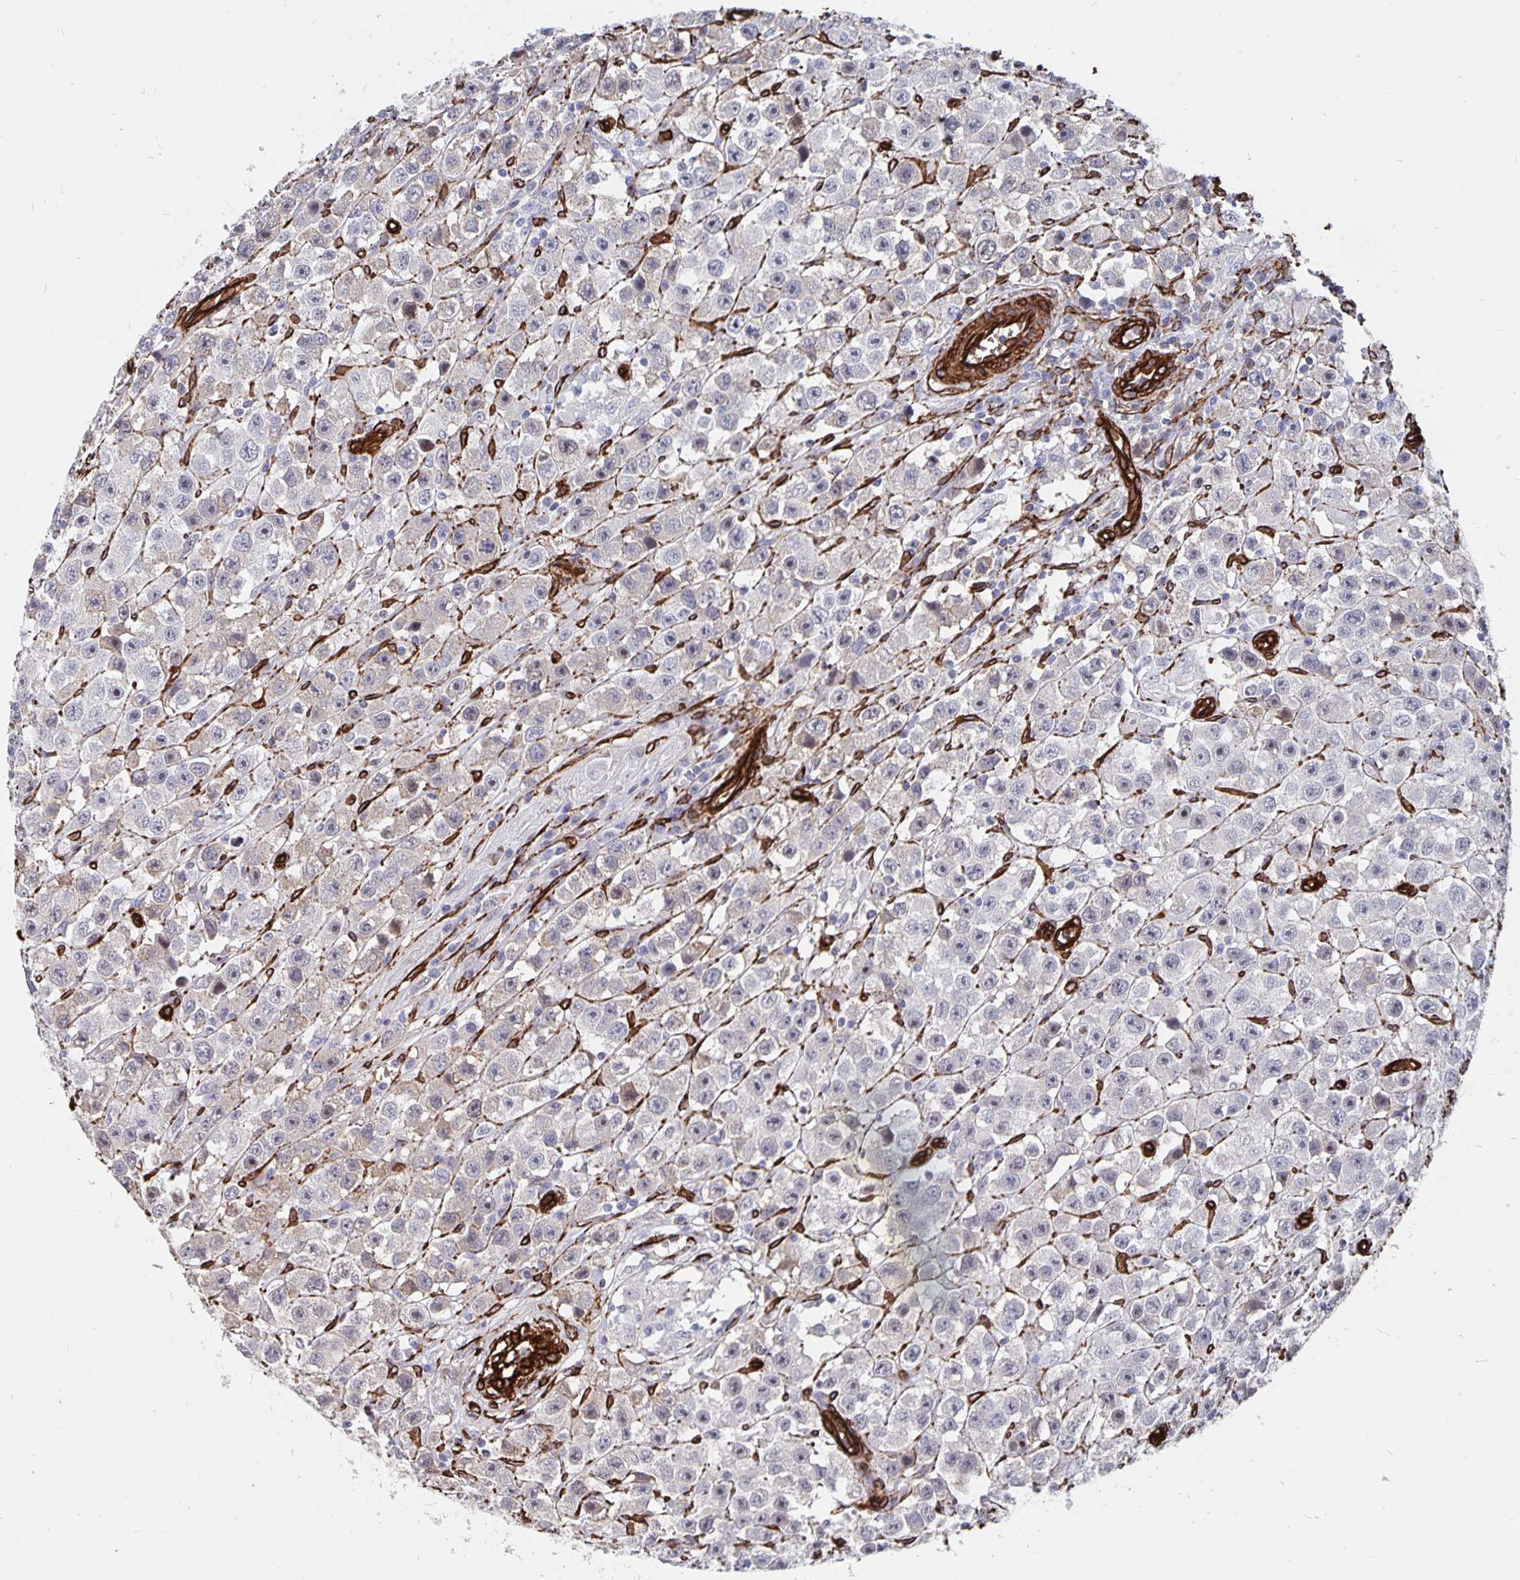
{"staining": {"intensity": "negative", "quantity": "none", "location": "none"}, "tissue": "testis cancer", "cell_type": "Tumor cells", "image_type": "cancer", "snomed": [{"axis": "morphology", "description": "Seminoma, NOS"}, {"axis": "topography", "description": "Testis"}], "caption": "Micrograph shows no significant protein positivity in tumor cells of testis seminoma.", "gene": "DCHS2", "patient": {"sex": "male", "age": 45}}